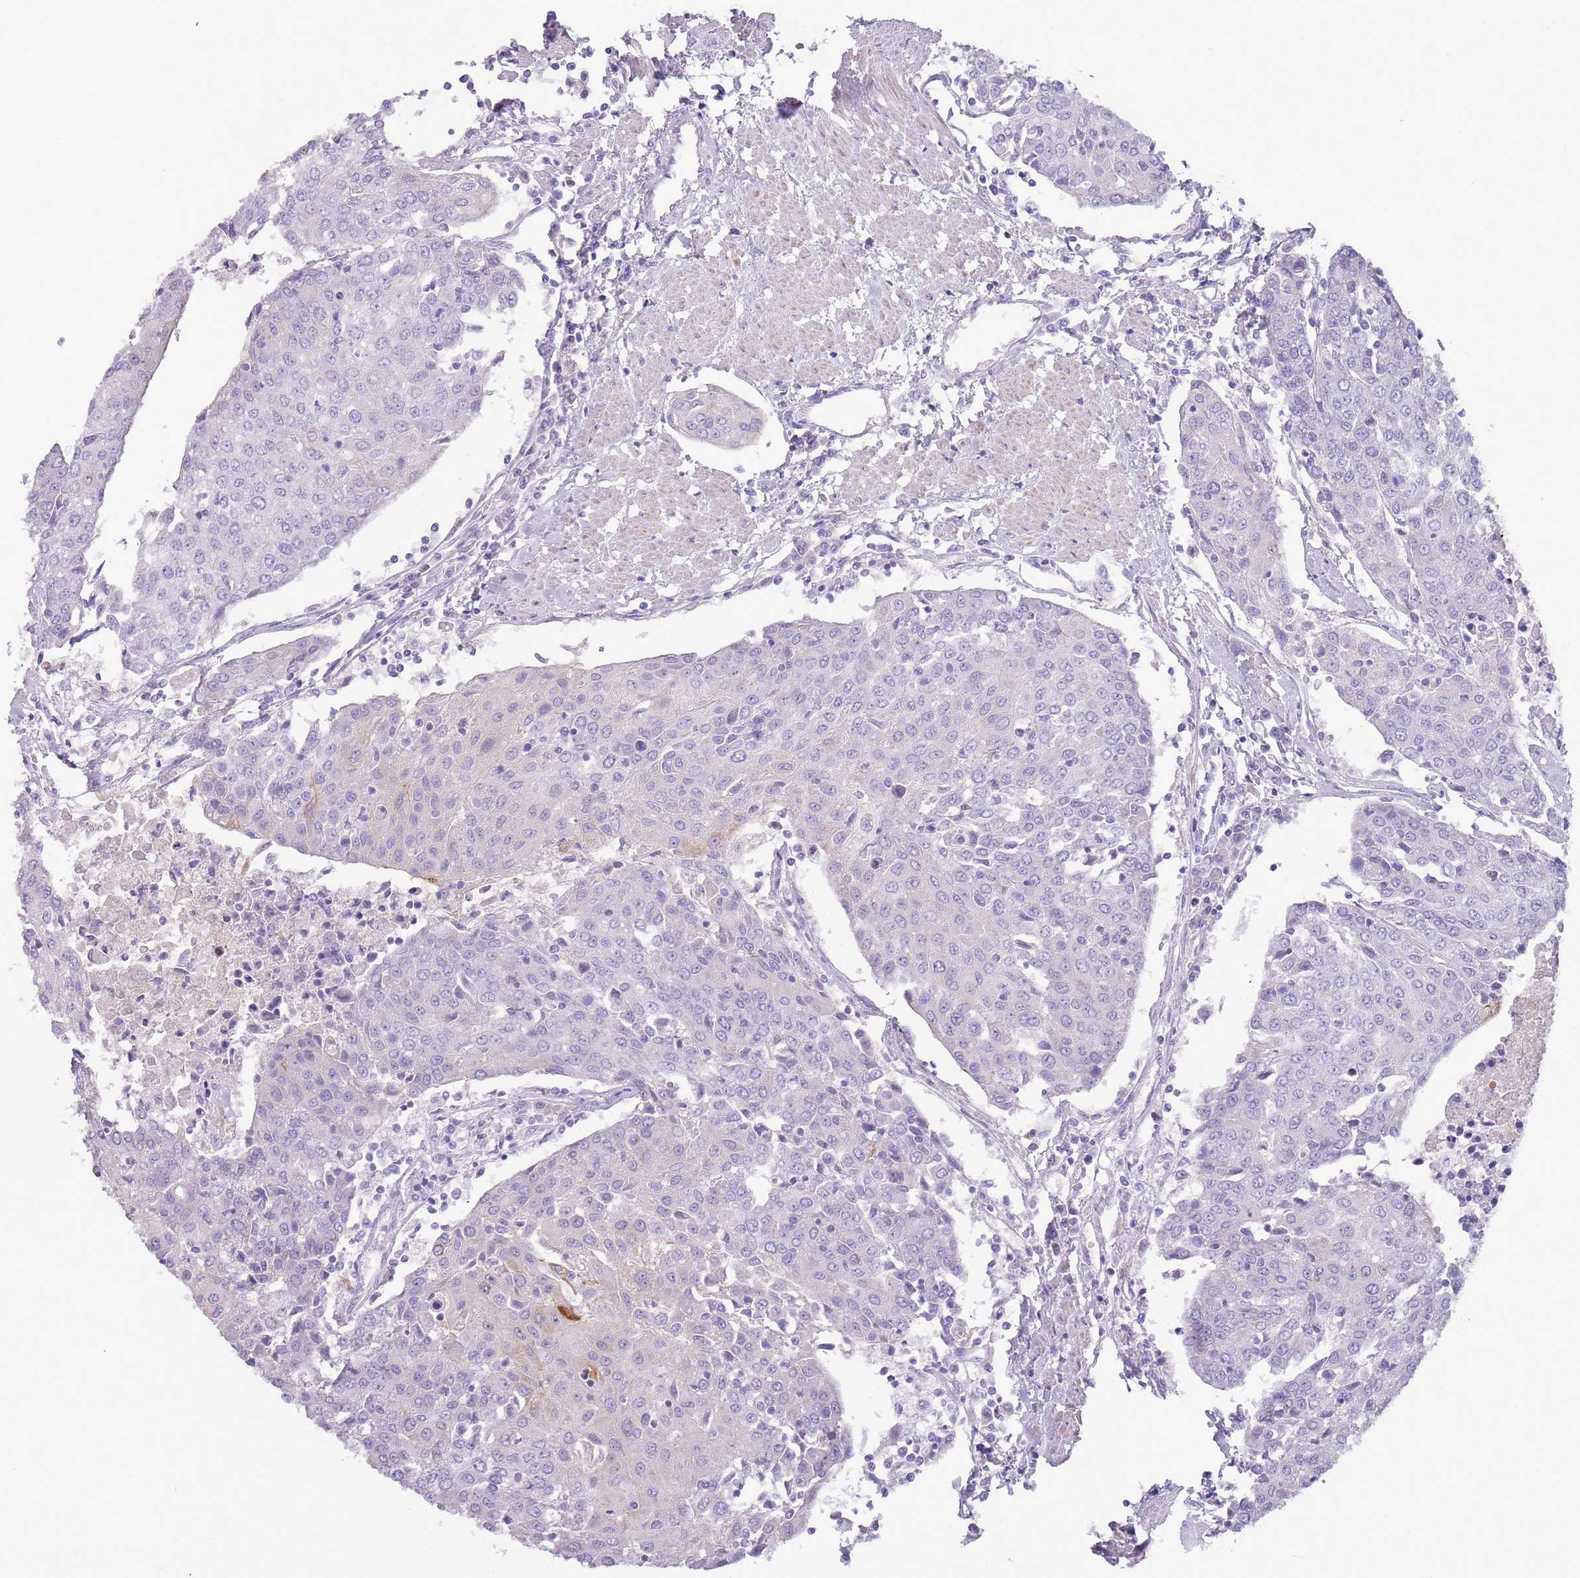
{"staining": {"intensity": "negative", "quantity": "none", "location": "none"}, "tissue": "urothelial cancer", "cell_type": "Tumor cells", "image_type": "cancer", "snomed": [{"axis": "morphology", "description": "Urothelial carcinoma, High grade"}, {"axis": "topography", "description": "Urinary bladder"}], "caption": "Tumor cells are negative for brown protein staining in urothelial cancer.", "gene": "NBPF6", "patient": {"sex": "female", "age": 85}}